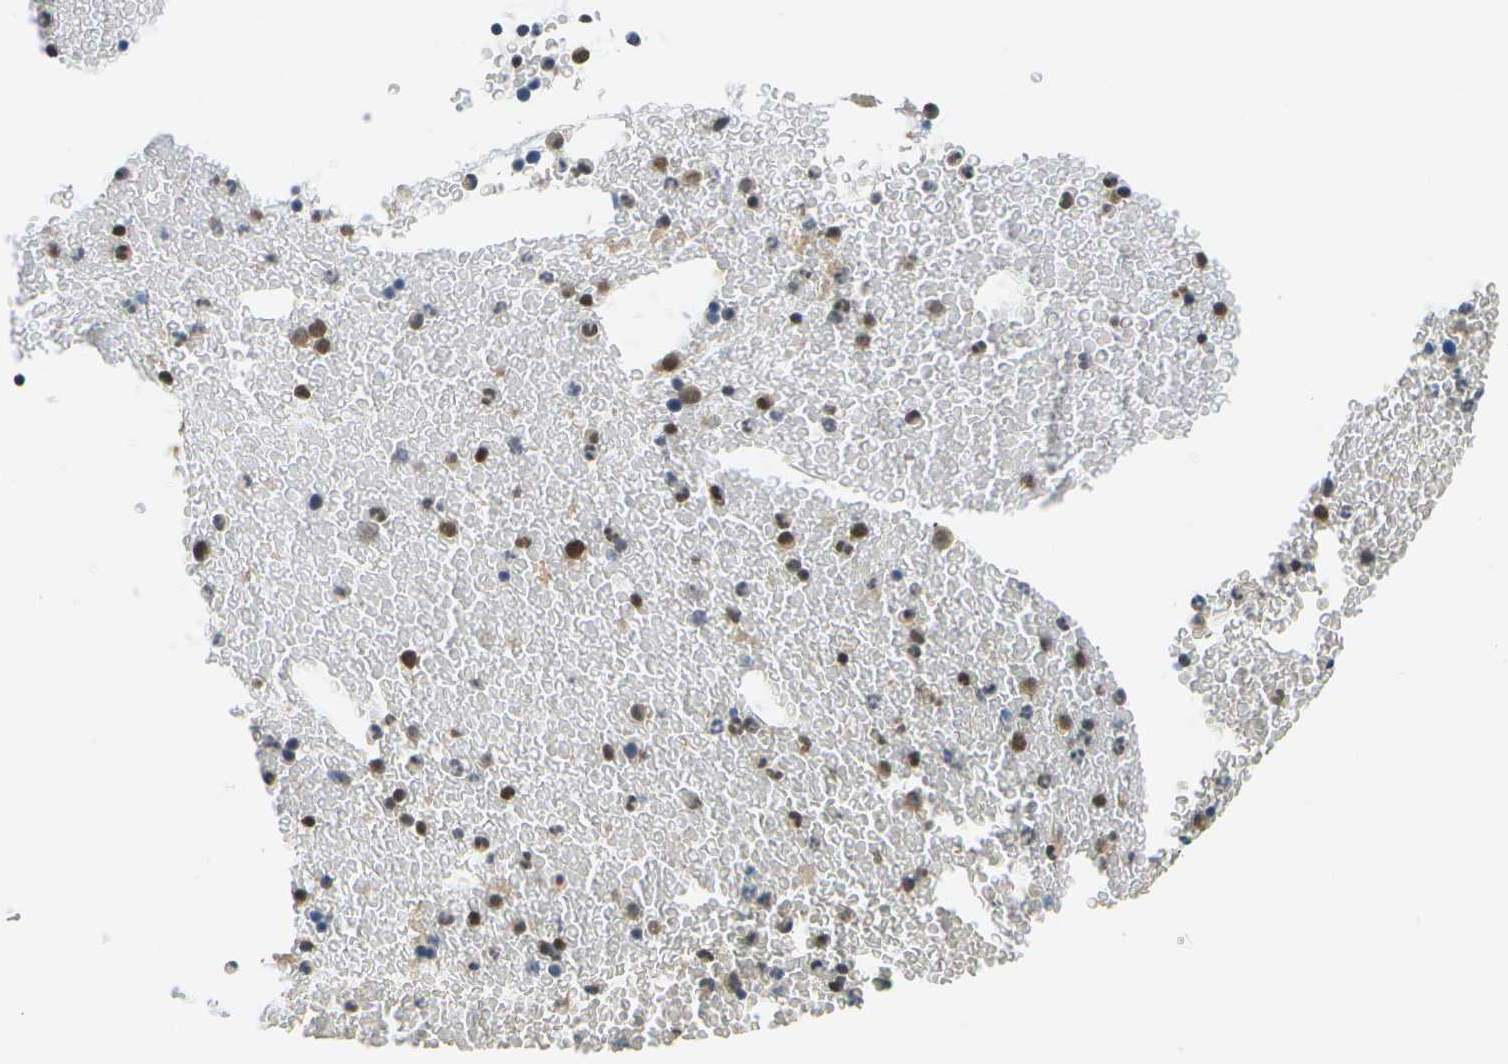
{"staining": {"intensity": "moderate", "quantity": "25%-75%", "location": "cytoplasmic/membranous,nuclear"}, "tissue": "bone marrow", "cell_type": "Hematopoietic cells", "image_type": "normal", "snomed": [{"axis": "morphology", "description": "Normal tissue, NOS"}, {"axis": "morphology", "description": "Inflammation, NOS"}, {"axis": "topography", "description": "Bone marrow"}], "caption": "This histopathology image reveals normal bone marrow stained with immunohistochemistry to label a protein in brown. The cytoplasmic/membranous,nuclear of hematopoietic cells show moderate positivity for the protein. Nuclei are counter-stained blue.", "gene": "ABL2", "patient": {"sex": "male", "age": 47}}